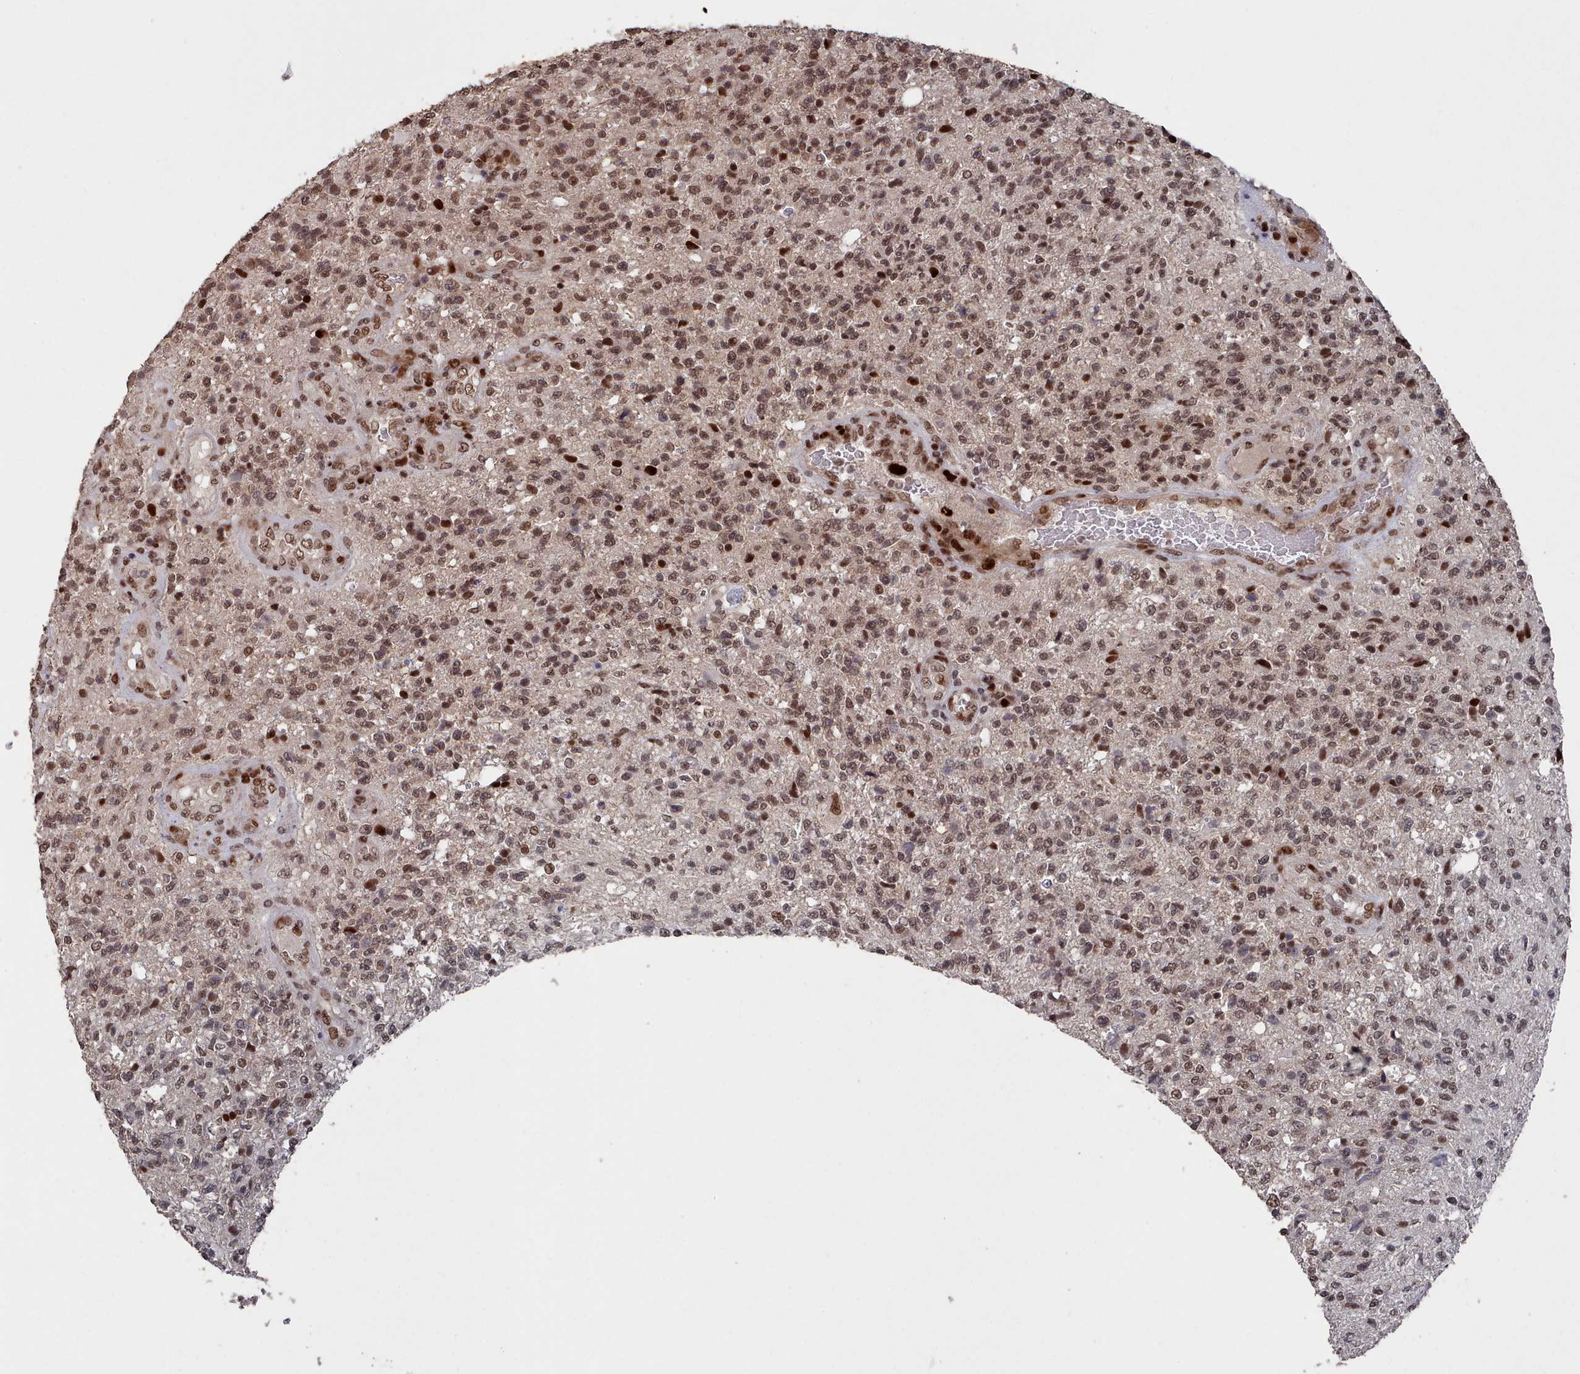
{"staining": {"intensity": "moderate", "quantity": ">75%", "location": "nuclear"}, "tissue": "glioma", "cell_type": "Tumor cells", "image_type": "cancer", "snomed": [{"axis": "morphology", "description": "Glioma, malignant, High grade"}, {"axis": "topography", "description": "Brain"}], "caption": "Malignant high-grade glioma tissue shows moderate nuclear expression in about >75% of tumor cells, visualized by immunohistochemistry.", "gene": "PNRC2", "patient": {"sex": "male", "age": 56}}